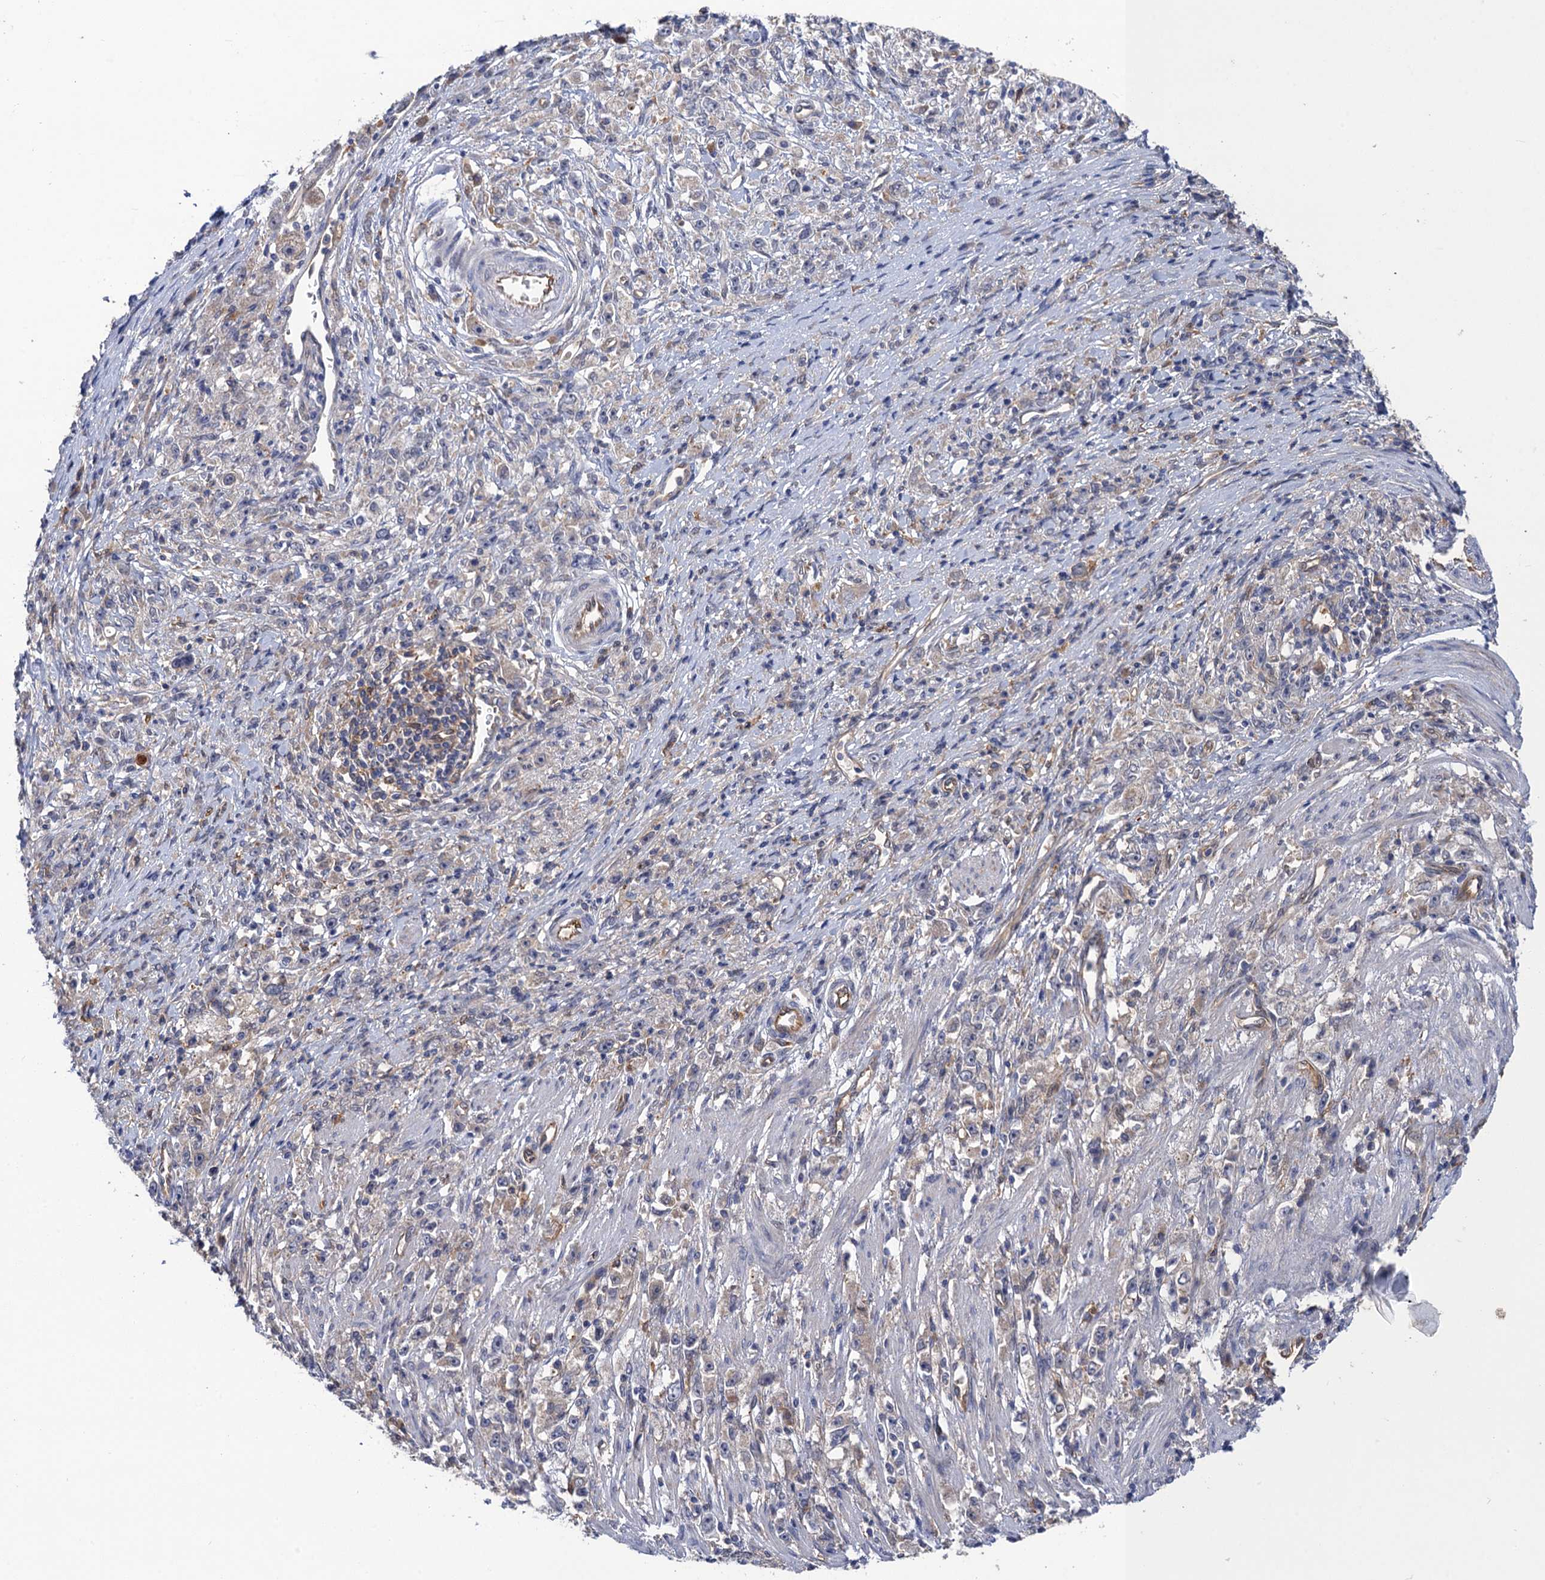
{"staining": {"intensity": "negative", "quantity": "none", "location": "none"}, "tissue": "stomach cancer", "cell_type": "Tumor cells", "image_type": "cancer", "snomed": [{"axis": "morphology", "description": "Adenocarcinoma, NOS"}, {"axis": "topography", "description": "Stomach"}], "caption": "Immunohistochemistry of stomach adenocarcinoma displays no positivity in tumor cells.", "gene": "NEK8", "patient": {"sex": "female", "age": 59}}